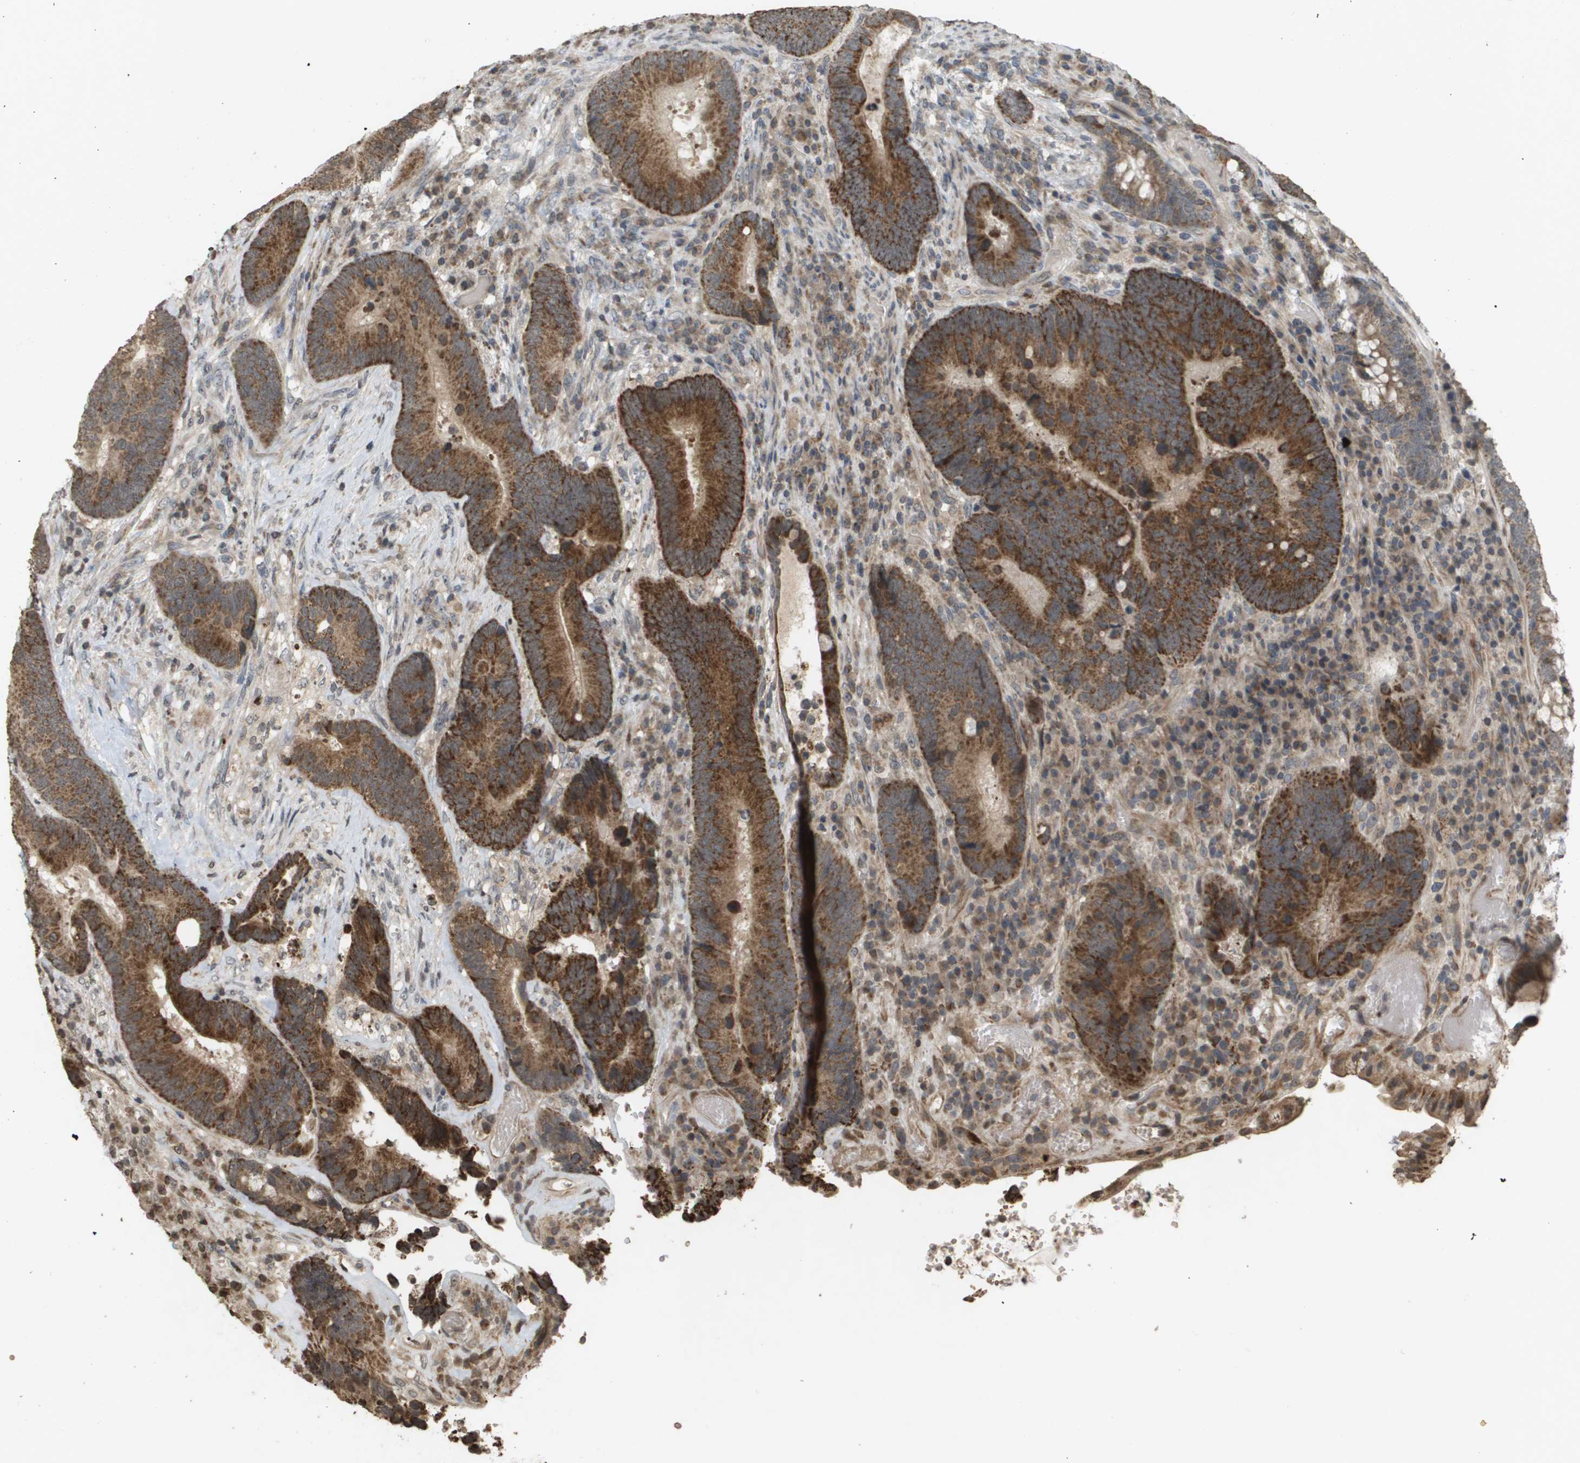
{"staining": {"intensity": "strong", "quantity": ">75%", "location": "cytoplasmic/membranous"}, "tissue": "colorectal cancer", "cell_type": "Tumor cells", "image_type": "cancer", "snomed": [{"axis": "morphology", "description": "Adenocarcinoma, NOS"}, {"axis": "topography", "description": "Rectum"}], "caption": "Tumor cells display strong cytoplasmic/membranous staining in about >75% of cells in adenocarcinoma (colorectal). The staining was performed using DAB (3,3'-diaminobenzidine) to visualize the protein expression in brown, while the nuclei were stained in blue with hematoxylin (Magnification: 20x).", "gene": "RAB21", "patient": {"sex": "male", "age": 51}}